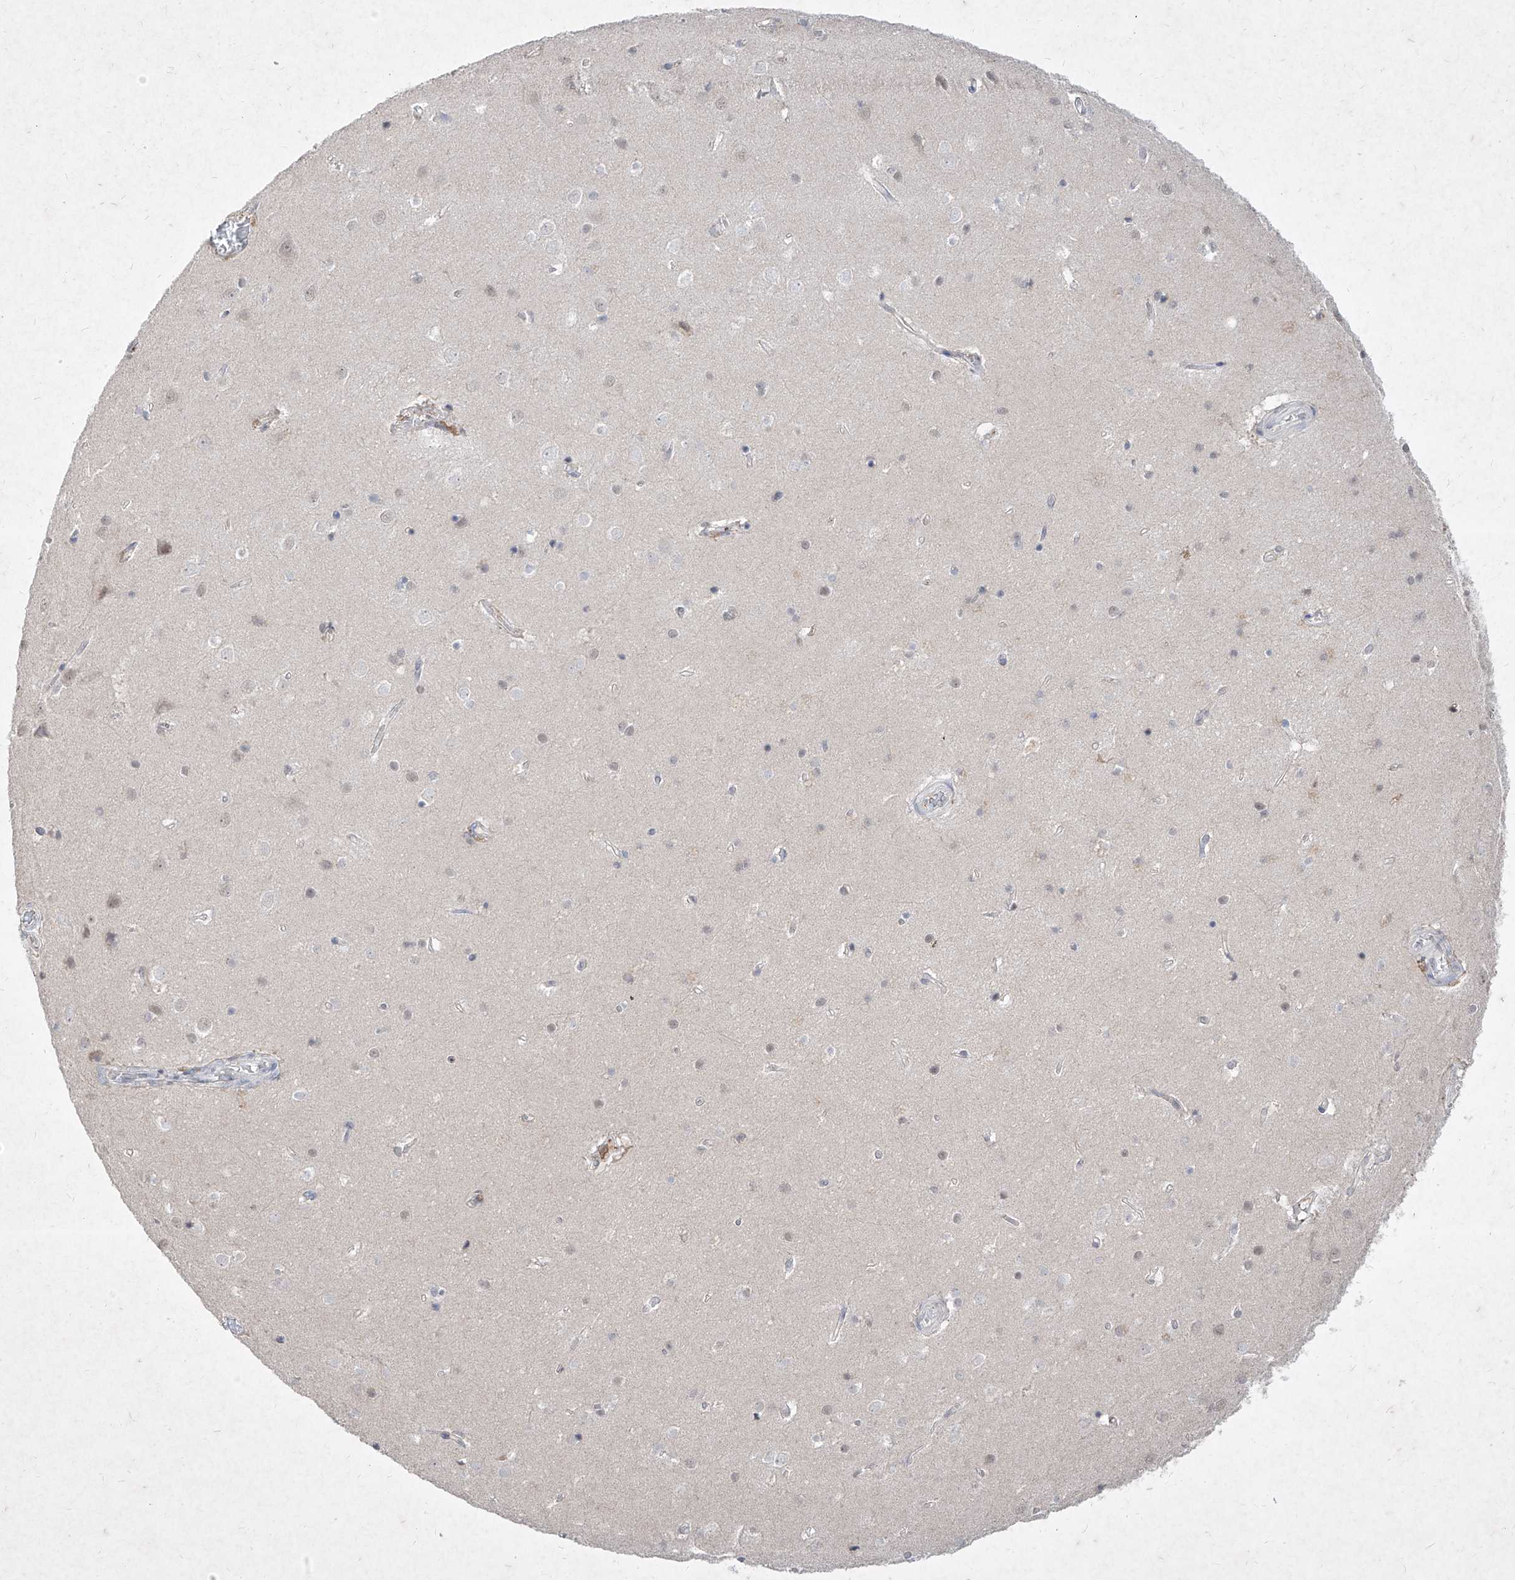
{"staining": {"intensity": "negative", "quantity": "none", "location": "none"}, "tissue": "cerebral cortex", "cell_type": "Endothelial cells", "image_type": "normal", "snomed": [{"axis": "morphology", "description": "Normal tissue, NOS"}, {"axis": "topography", "description": "Cerebral cortex"}], "caption": "Image shows no significant protein positivity in endothelial cells of unremarkable cerebral cortex. (DAB (3,3'-diaminobenzidine) immunohistochemistry (IHC) with hematoxylin counter stain).", "gene": "C4A", "patient": {"sex": "male", "age": 54}}